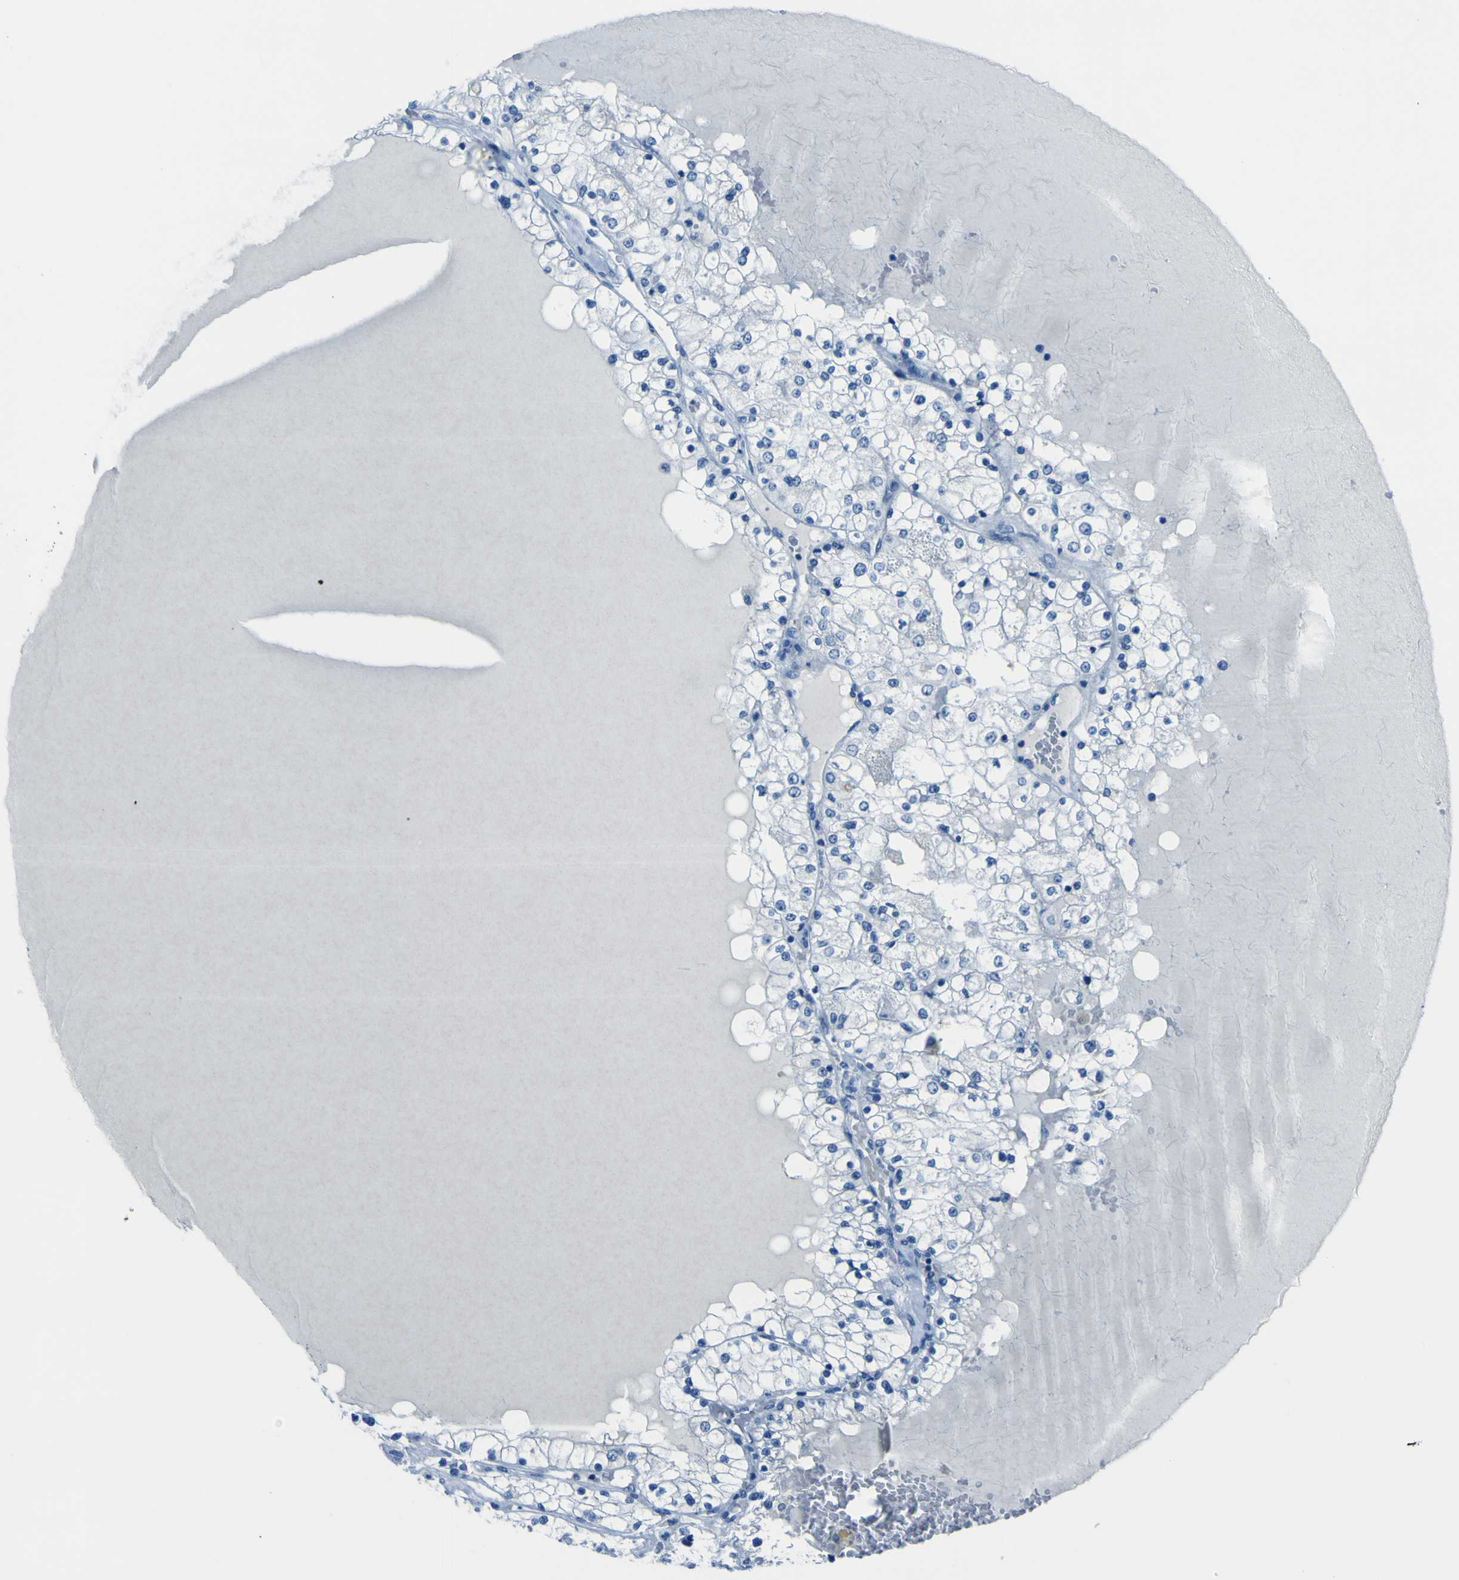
{"staining": {"intensity": "negative", "quantity": "none", "location": "none"}, "tissue": "renal cancer", "cell_type": "Tumor cells", "image_type": "cancer", "snomed": [{"axis": "morphology", "description": "Adenocarcinoma, NOS"}, {"axis": "topography", "description": "Kidney"}], "caption": "Immunohistochemistry histopathology image of neoplastic tissue: human renal cancer (adenocarcinoma) stained with DAB (3,3'-diaminobenzidine) demonstrates no significant protein expression in tumor cells. (Stains: DAB immunohistochemistry (IHC) with hematoxylin counter stain, Microscopy: brightfield microscopy at high magnification).", "gene": "PHKG1", "patient": {"sex": "male", "age": 68}}